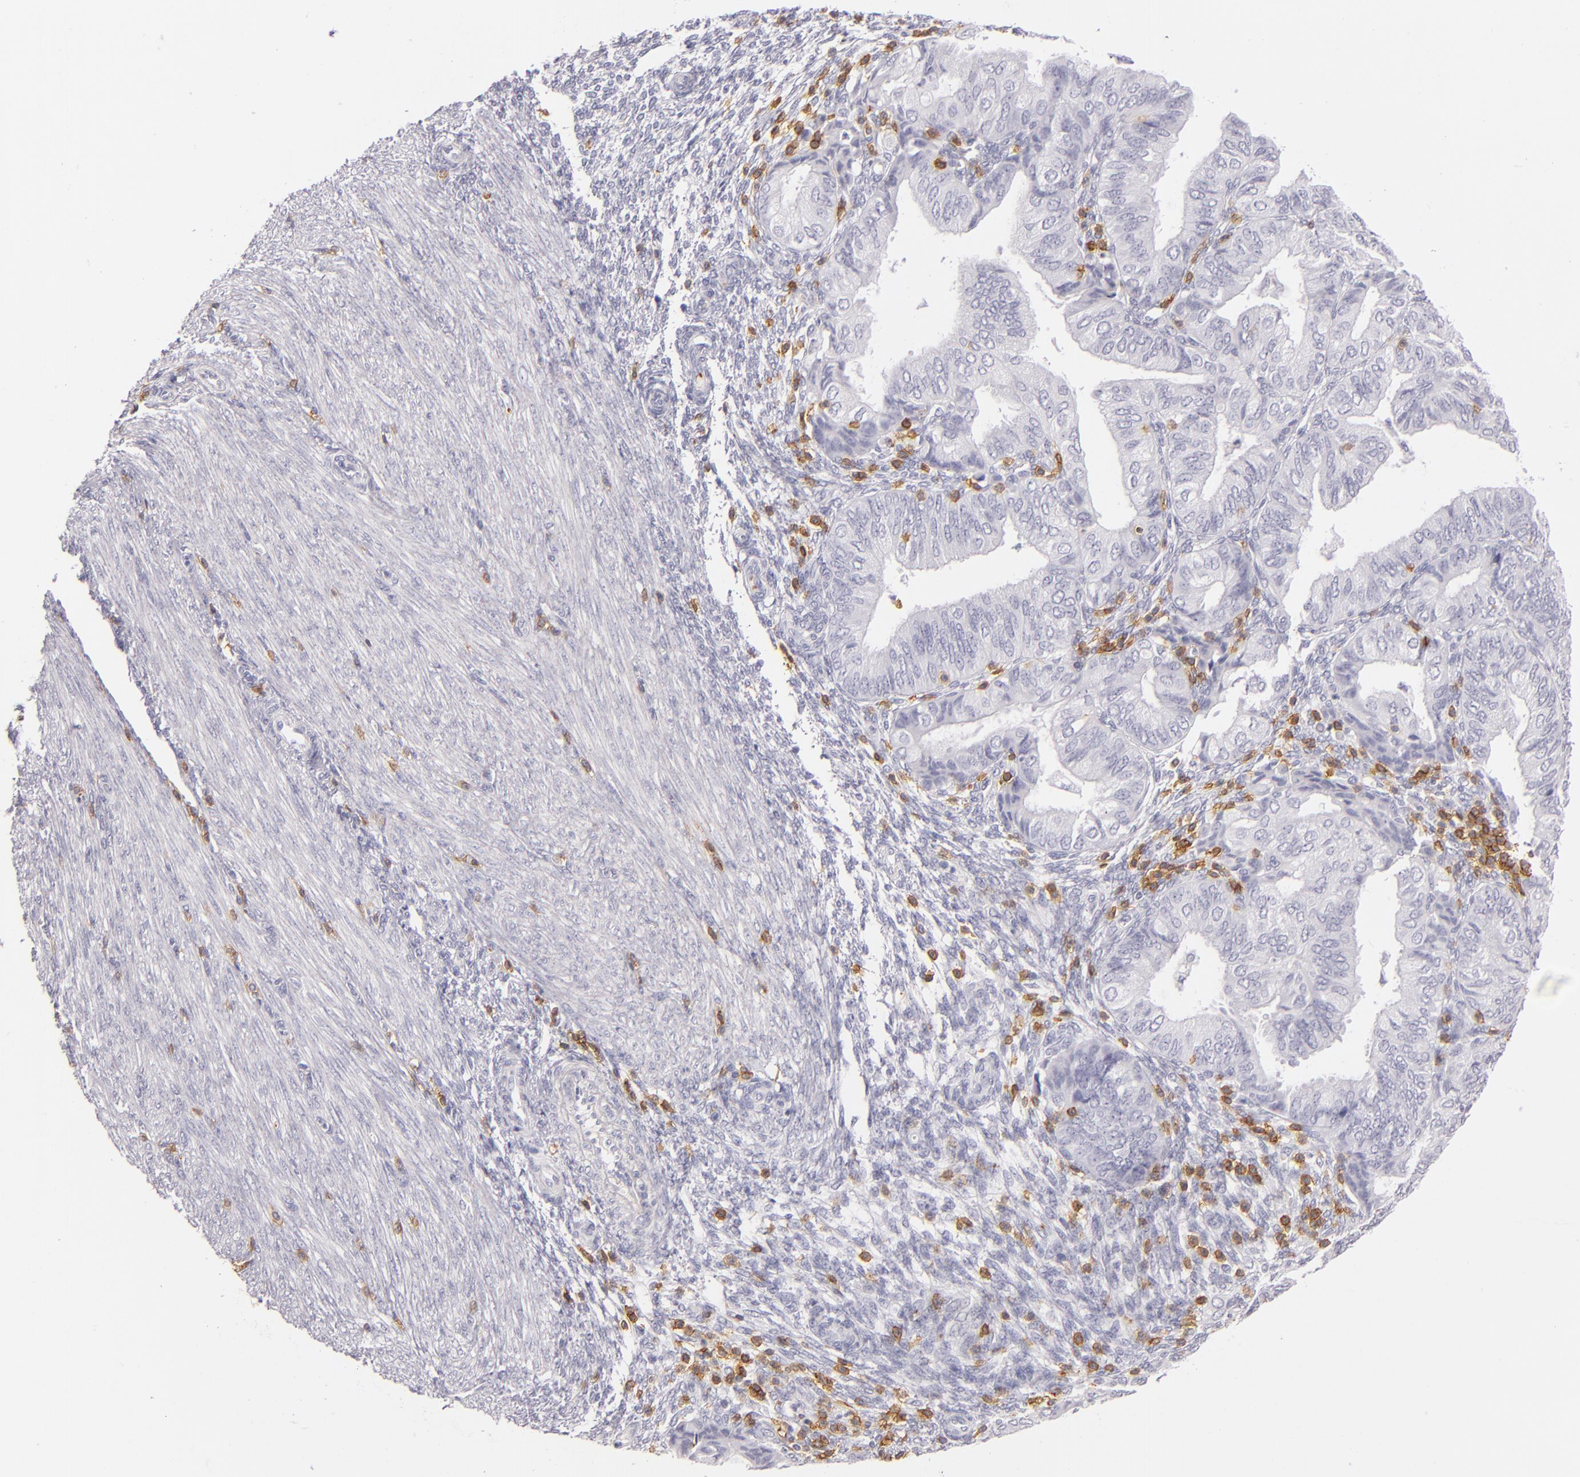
{"staining": {"intensity": "negative", "quantity": "none", "location": "none"}, "tissue": "endometrial cancer", "cell_type": "Tumor cells", "image_type": "cancer", "snomed": [{"axis": "morphology", "description": "Adenocarcinoma, NOS"}, {"axis": "topography", "description": "Endometrium"}], "caption": "This photomicrograph is of endometrial cancer (adenocarcinoma) stained with immunohistochemistry (IHC) to label a protein in brown with the nuclei are counter-stained blue. There is no staining in tumor cells.", "gene": "LAT", "patient": {"sex": "female", "age": 51}}